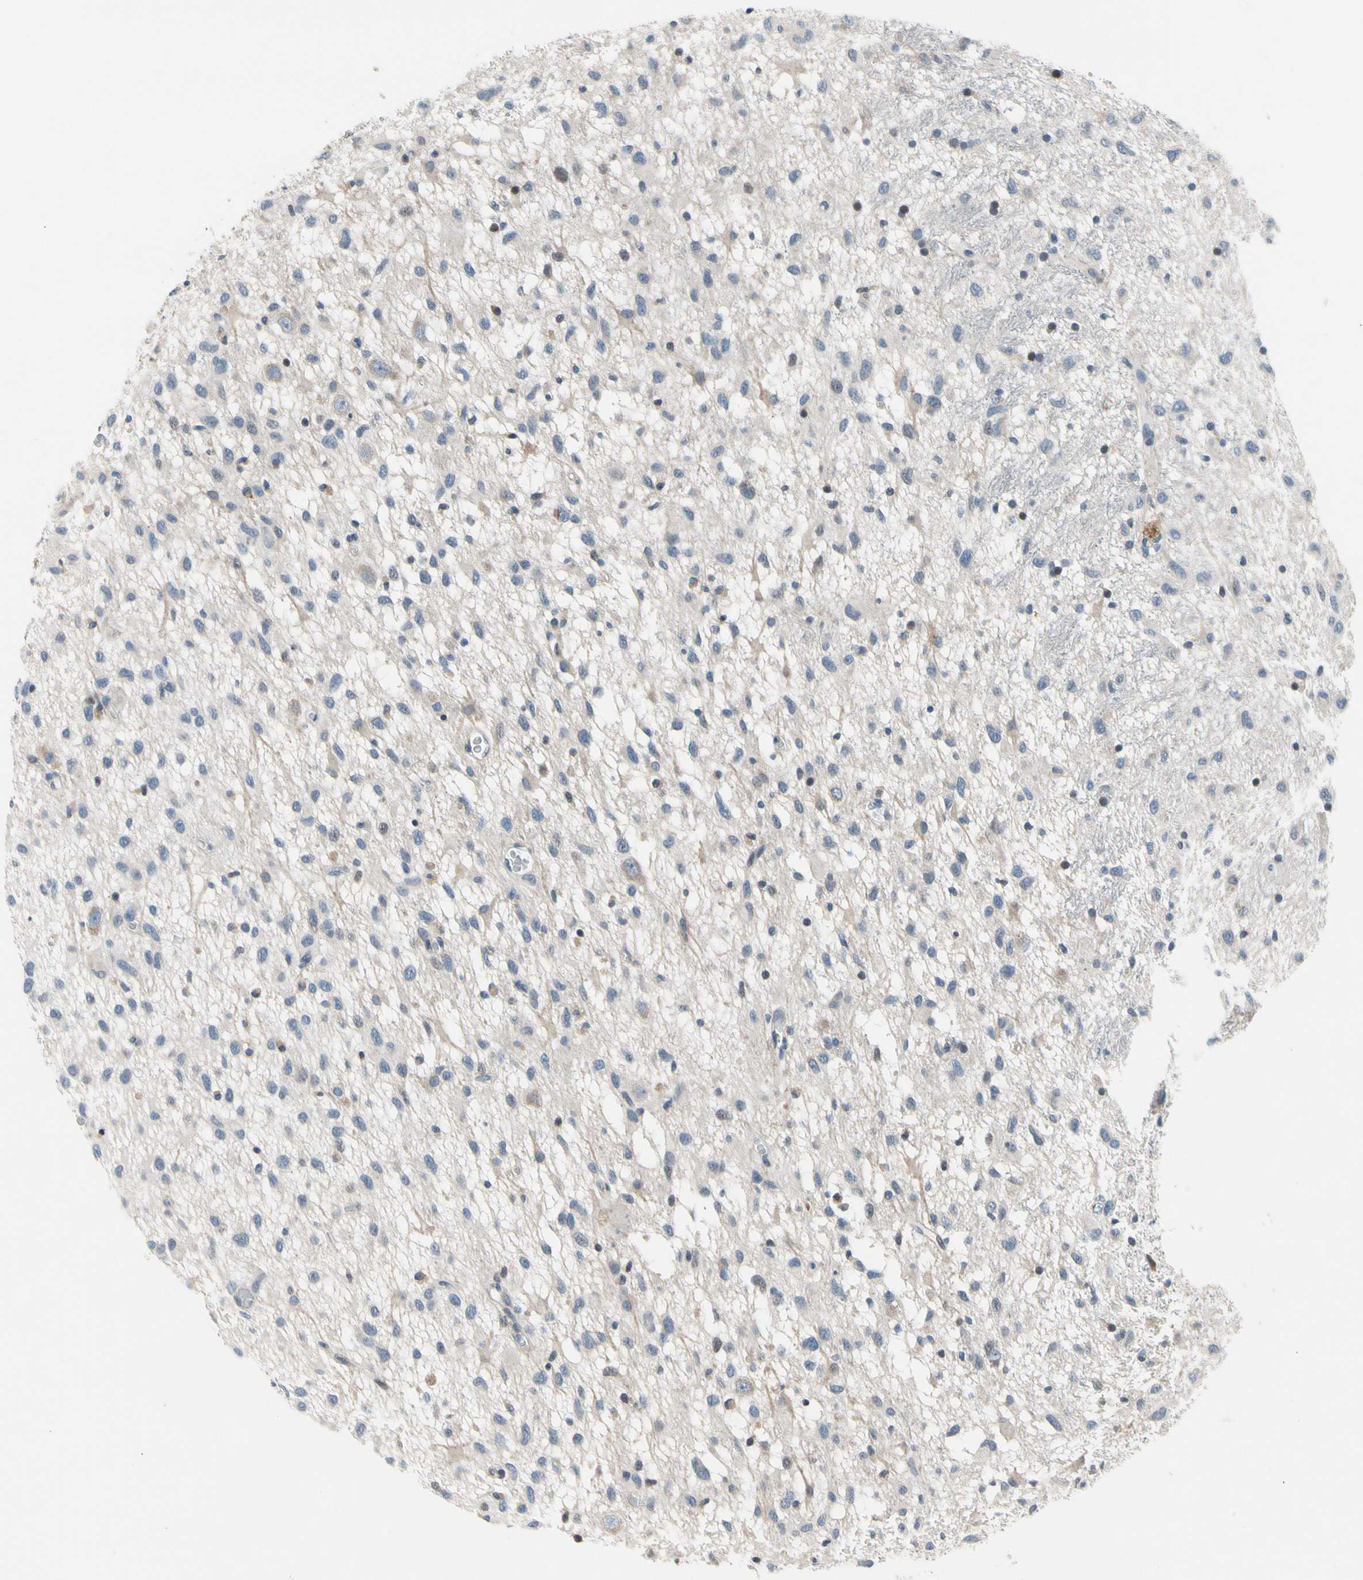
{"staining": {"intensity": "negative", "quantity": "none", "location": "none"}, "tissue": "glioma", "cell_type": "Tumor cells", "image_type": "cancer", "snomed": [{"axis": "morphology", "description": "Glioma, malignant, Low grade"}, {"axis": "topography", "description": "Brain"}], "caption": "High magnification brightfield microscopy of malignant glioma (low-grade) stained with DAB (brown) and counterstained with hematoxylin (blue): tumor cells show no significant positivity.", "gene": "SOX30", "patient": {"sex": "male", "age": 77}}